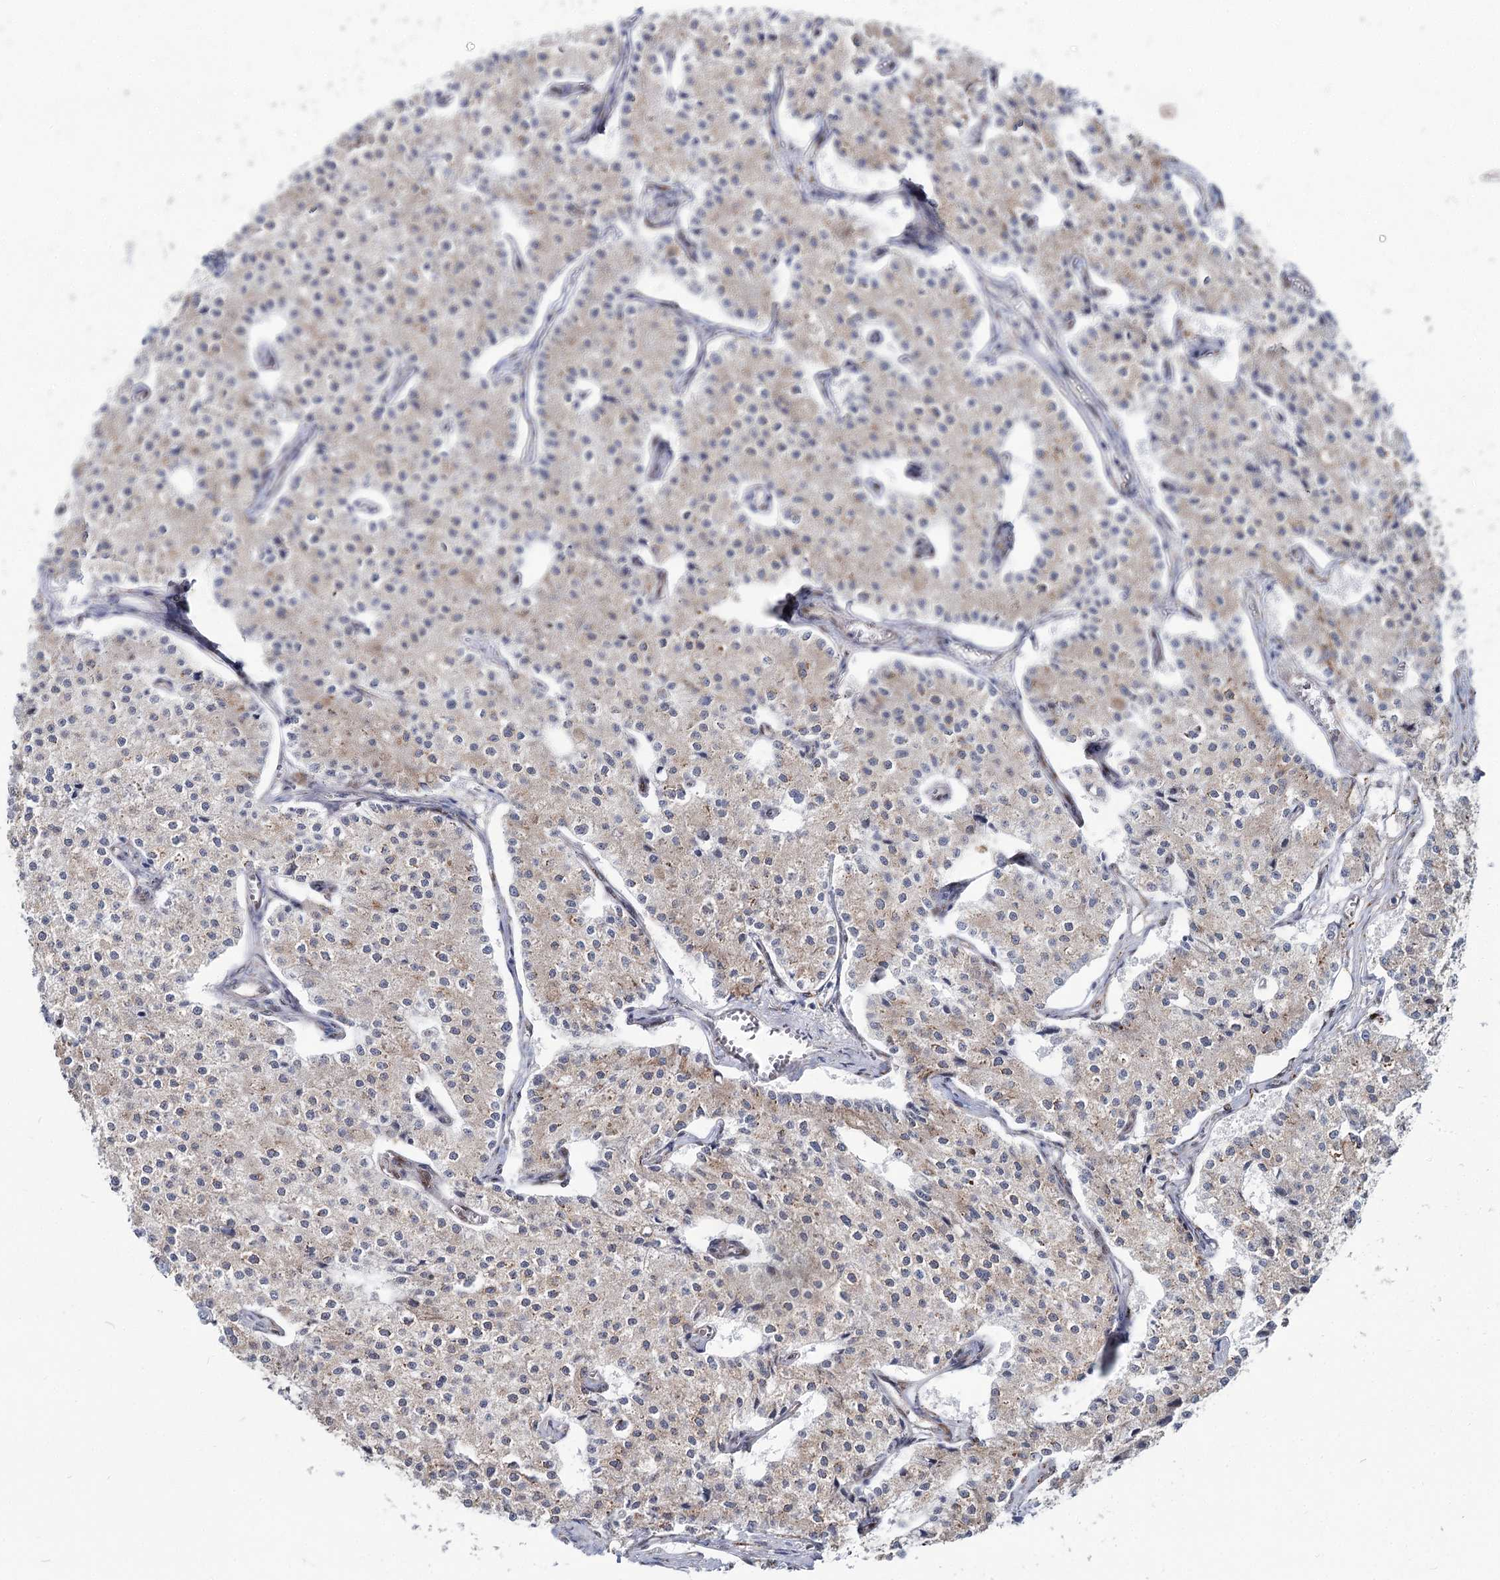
{"staining": {"intensity": "weak", "quantity": "<25%", "location": "cytoplasmic/membranous"}, "tissue": "carcinoid", "cell_type": "Tumor cells", "image_type": "cancer", "snomed": [{"axis": "morphology", "description": "Carcinoid, malignant, NOS"}, {"axis": "topography", "description": "Colon"}], "caption": "This photomicrograph is of carcinoid stained with immunohistochemistry (IHC) to label a protein in brown with the nuclei are counter-stained blue. There is no expression in tumor cells.", "gene": "SPART", "patient": {"sex": "female", "age": 52}}